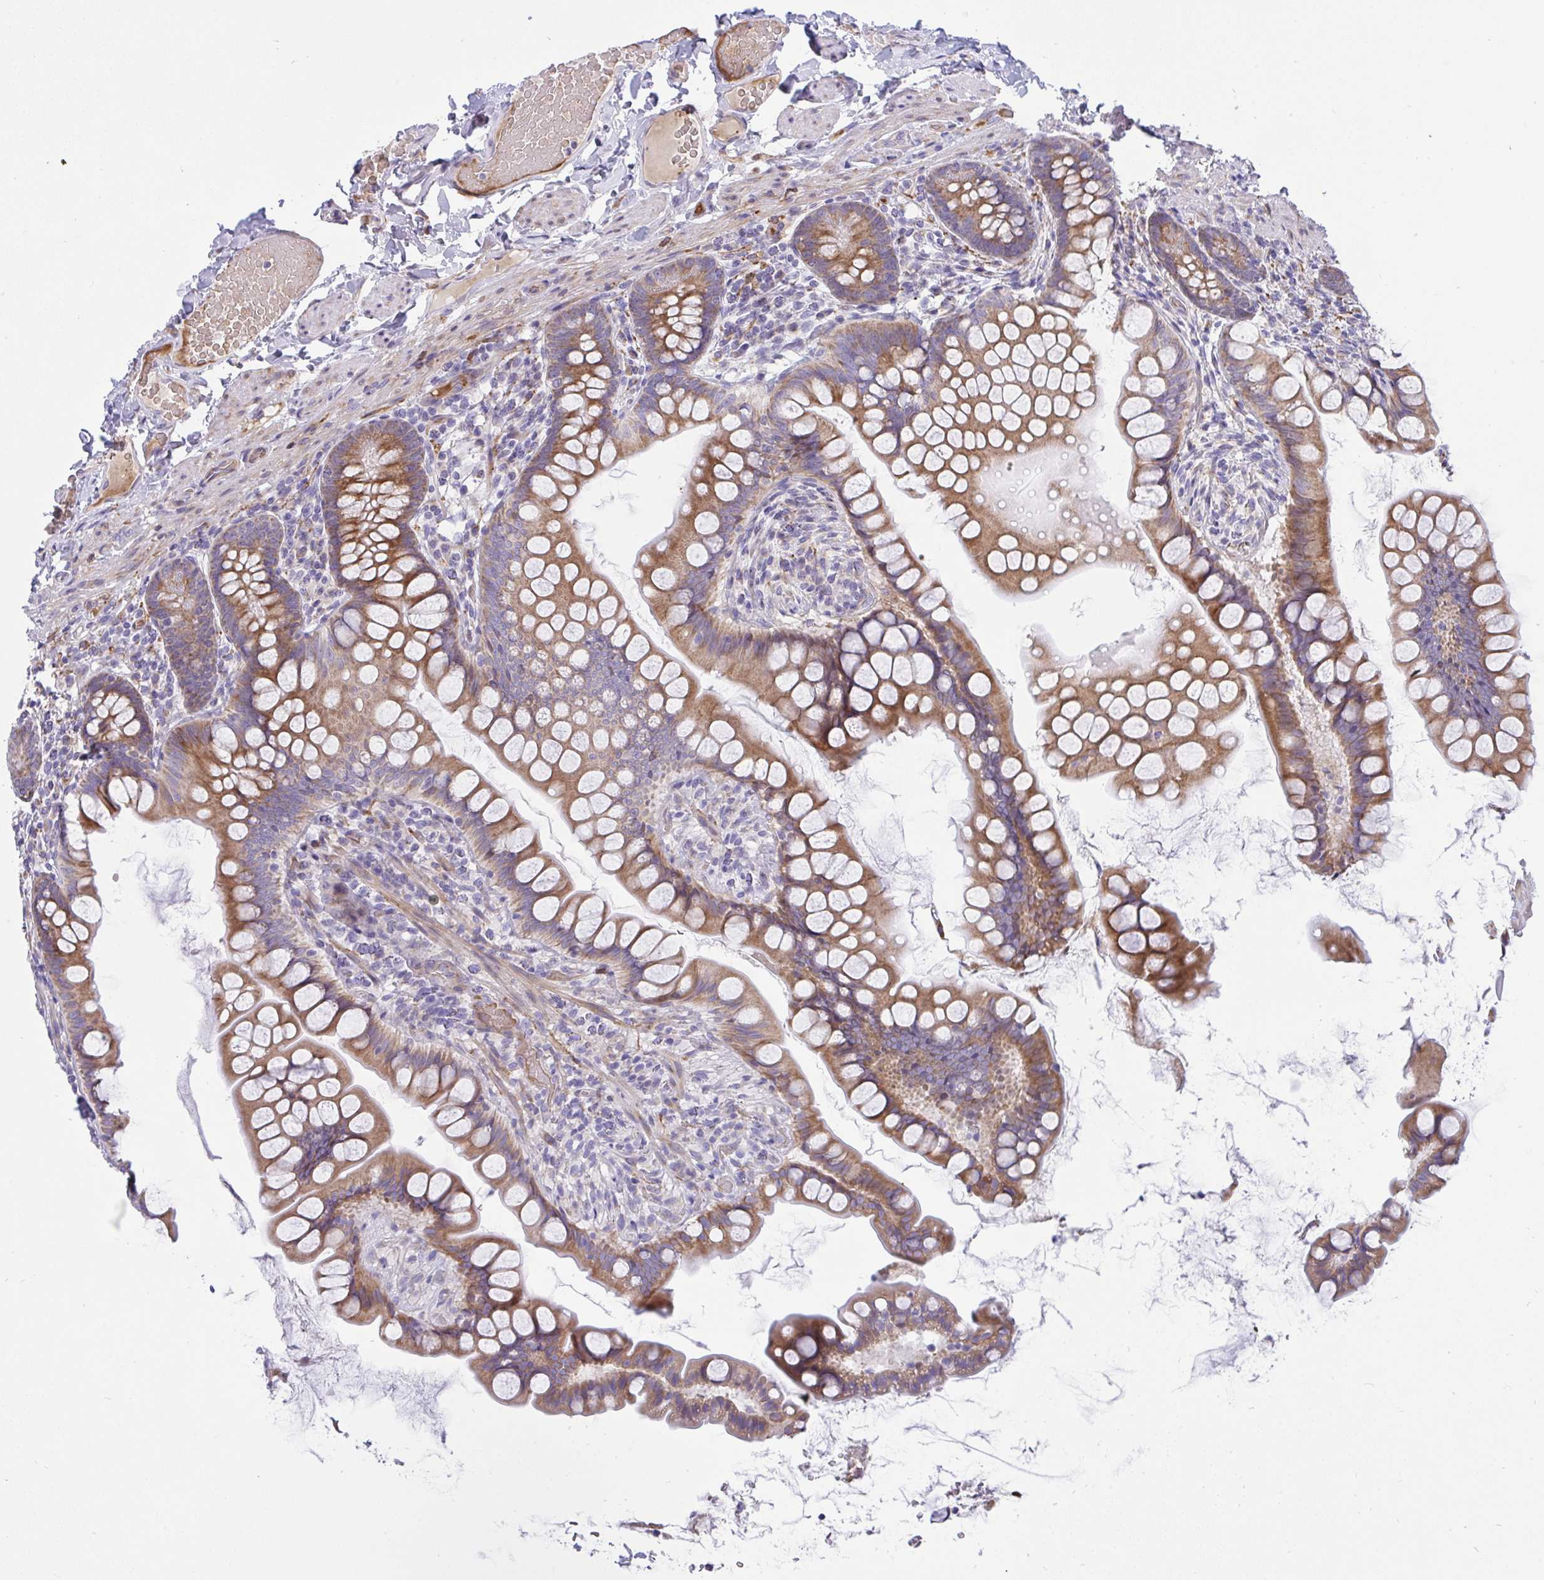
{"staining": {"intensity": "moderate", "quantity": ">75%", "location": "cytoplasmic/membranous"}, "tissue": "small intestine", "cell_type": "Glandular cells", "image_type": "normal", "snomed": [{"axis": "morphology", "description": "Normal tissue, NOS"}, {"axis": "topography", "description": "Small intestine"}], "caption": "Small intestine stained with immunohistochemistry exhibits moderate cytoplasmic/membranous staining in approximately >75% of glandular cells.", "gene": "NTN1", "patient": {"sex": "male", "age": 70}}